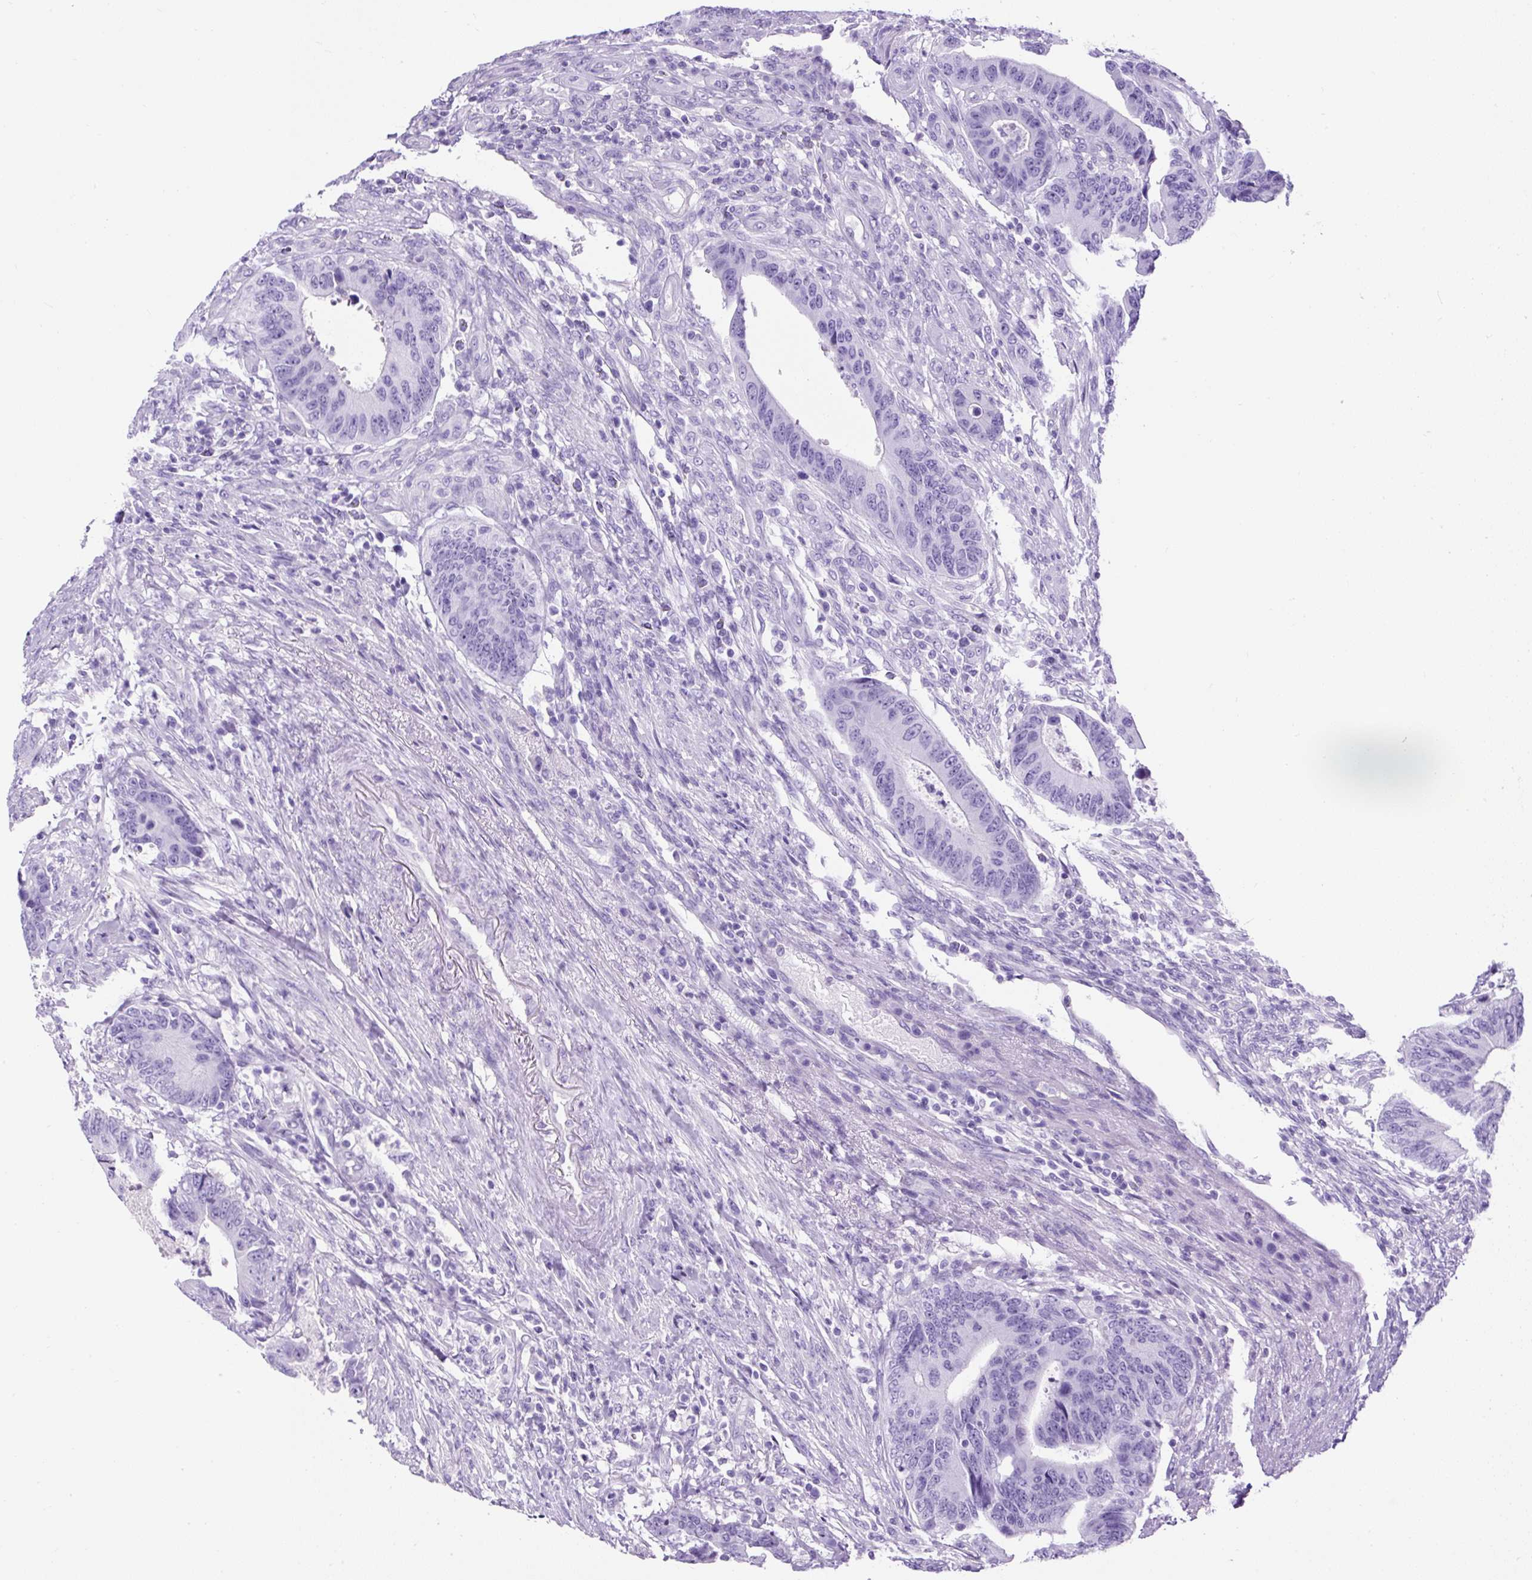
{"staining": {"intensity": "negative", "quantity": "none", "location": "none"}, "tissue": "colorectal cancer", "cell_type": "Tumor cells", "image_type": "cancer", "snomed": [{"axis": "morphology", "description": "Adenocarcinoma, NOS"}, {"axis": "topography", "description": "Colon"}], "caption": "Immunohistochemical staining of human colorectal cancer shows no significant expression in tumor cells.", "gene": "PDIA2", "patient": {"sex": "male", "age": 87}}